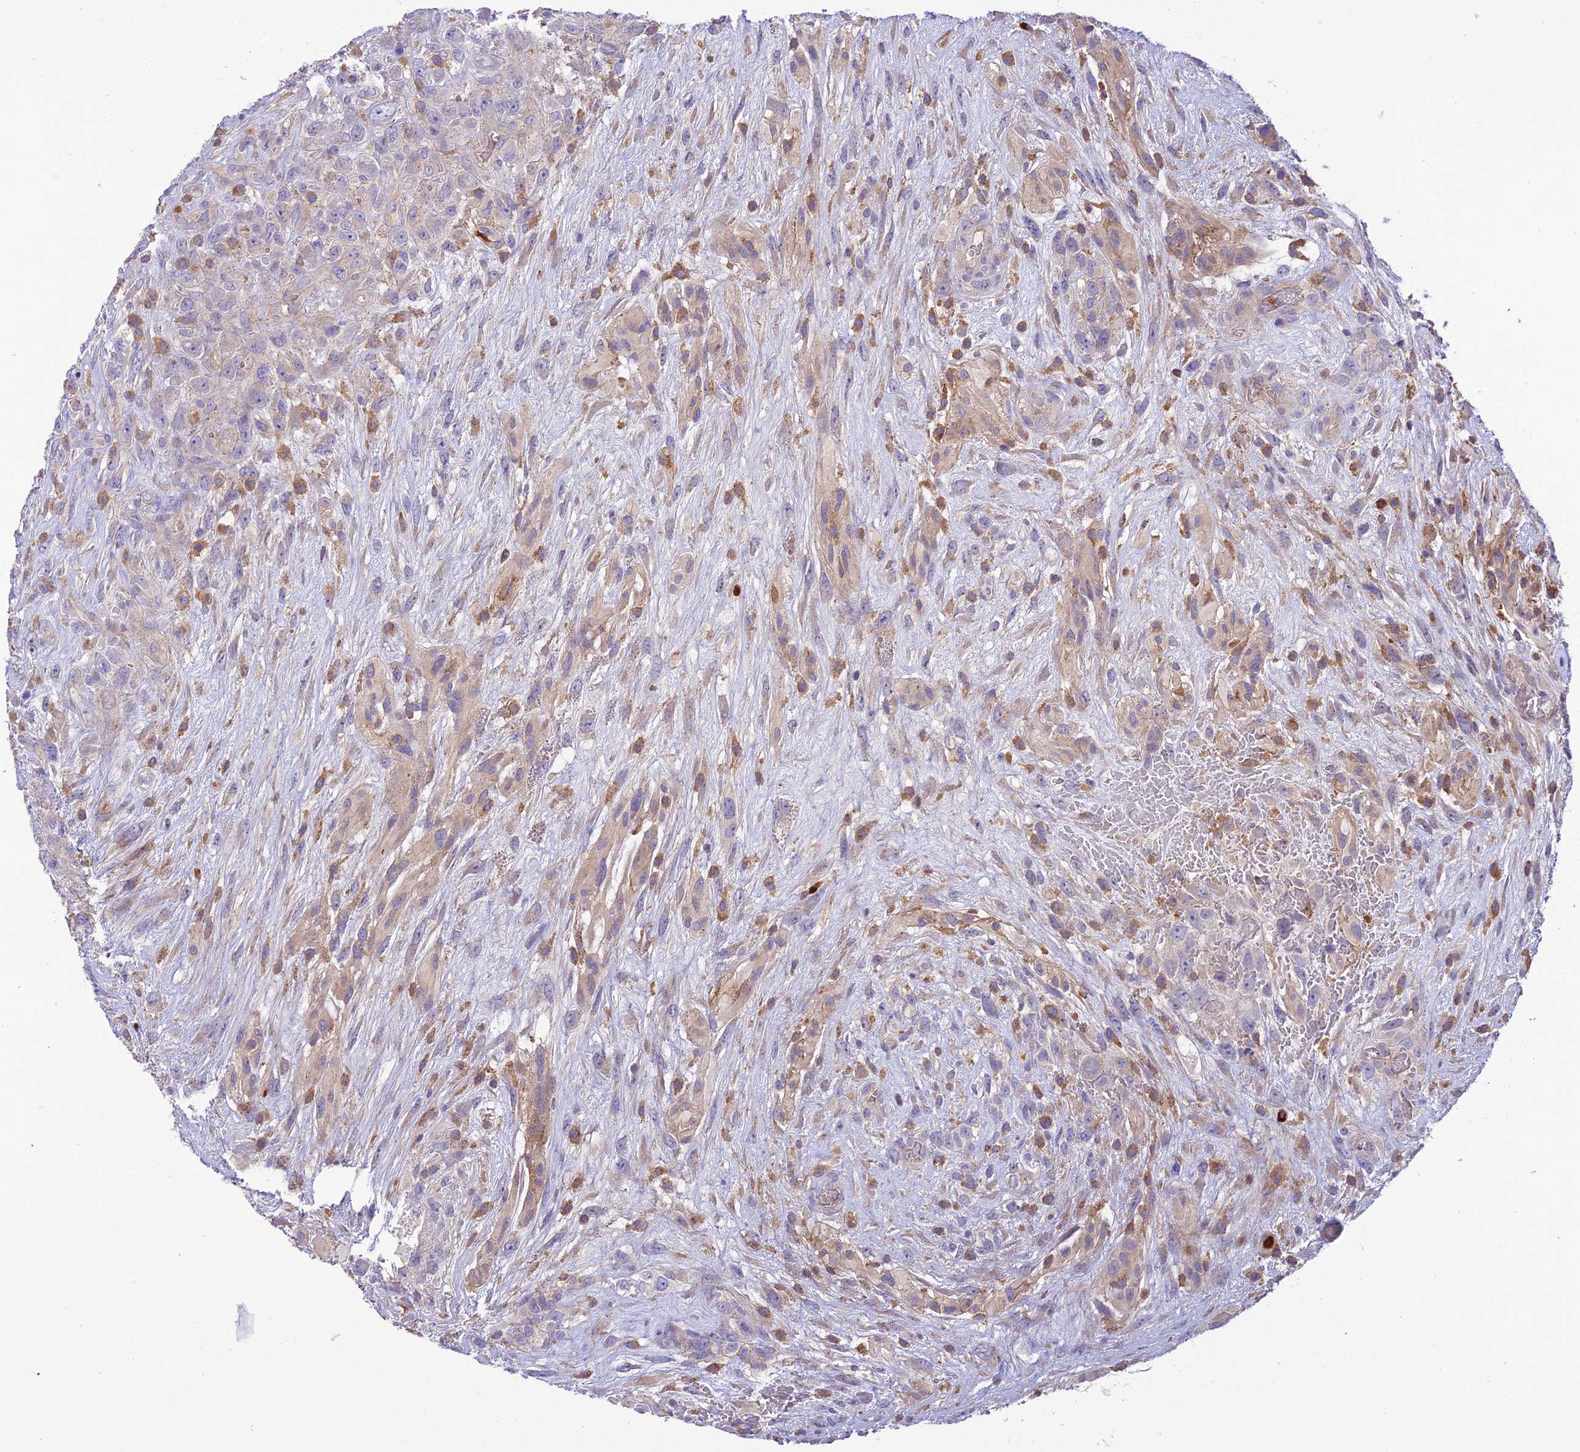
{"staining": {"intensity": "negative", "quantity": "none", "location": "none"}, "tissue": "glioma", "cell_type": "Tumor cells", "image_type": "cancer", "snomed": [{"axis": "morphology", "description": "Glioma, malignant, High grade"}, {"axis": "topography", "description": "Brain"}], "caption": "IHC of human high-grade glioma (malignant) shows no staining in tumor cells.", "gene": "JMY", "patient": {"sex": "male", "age": 61}}